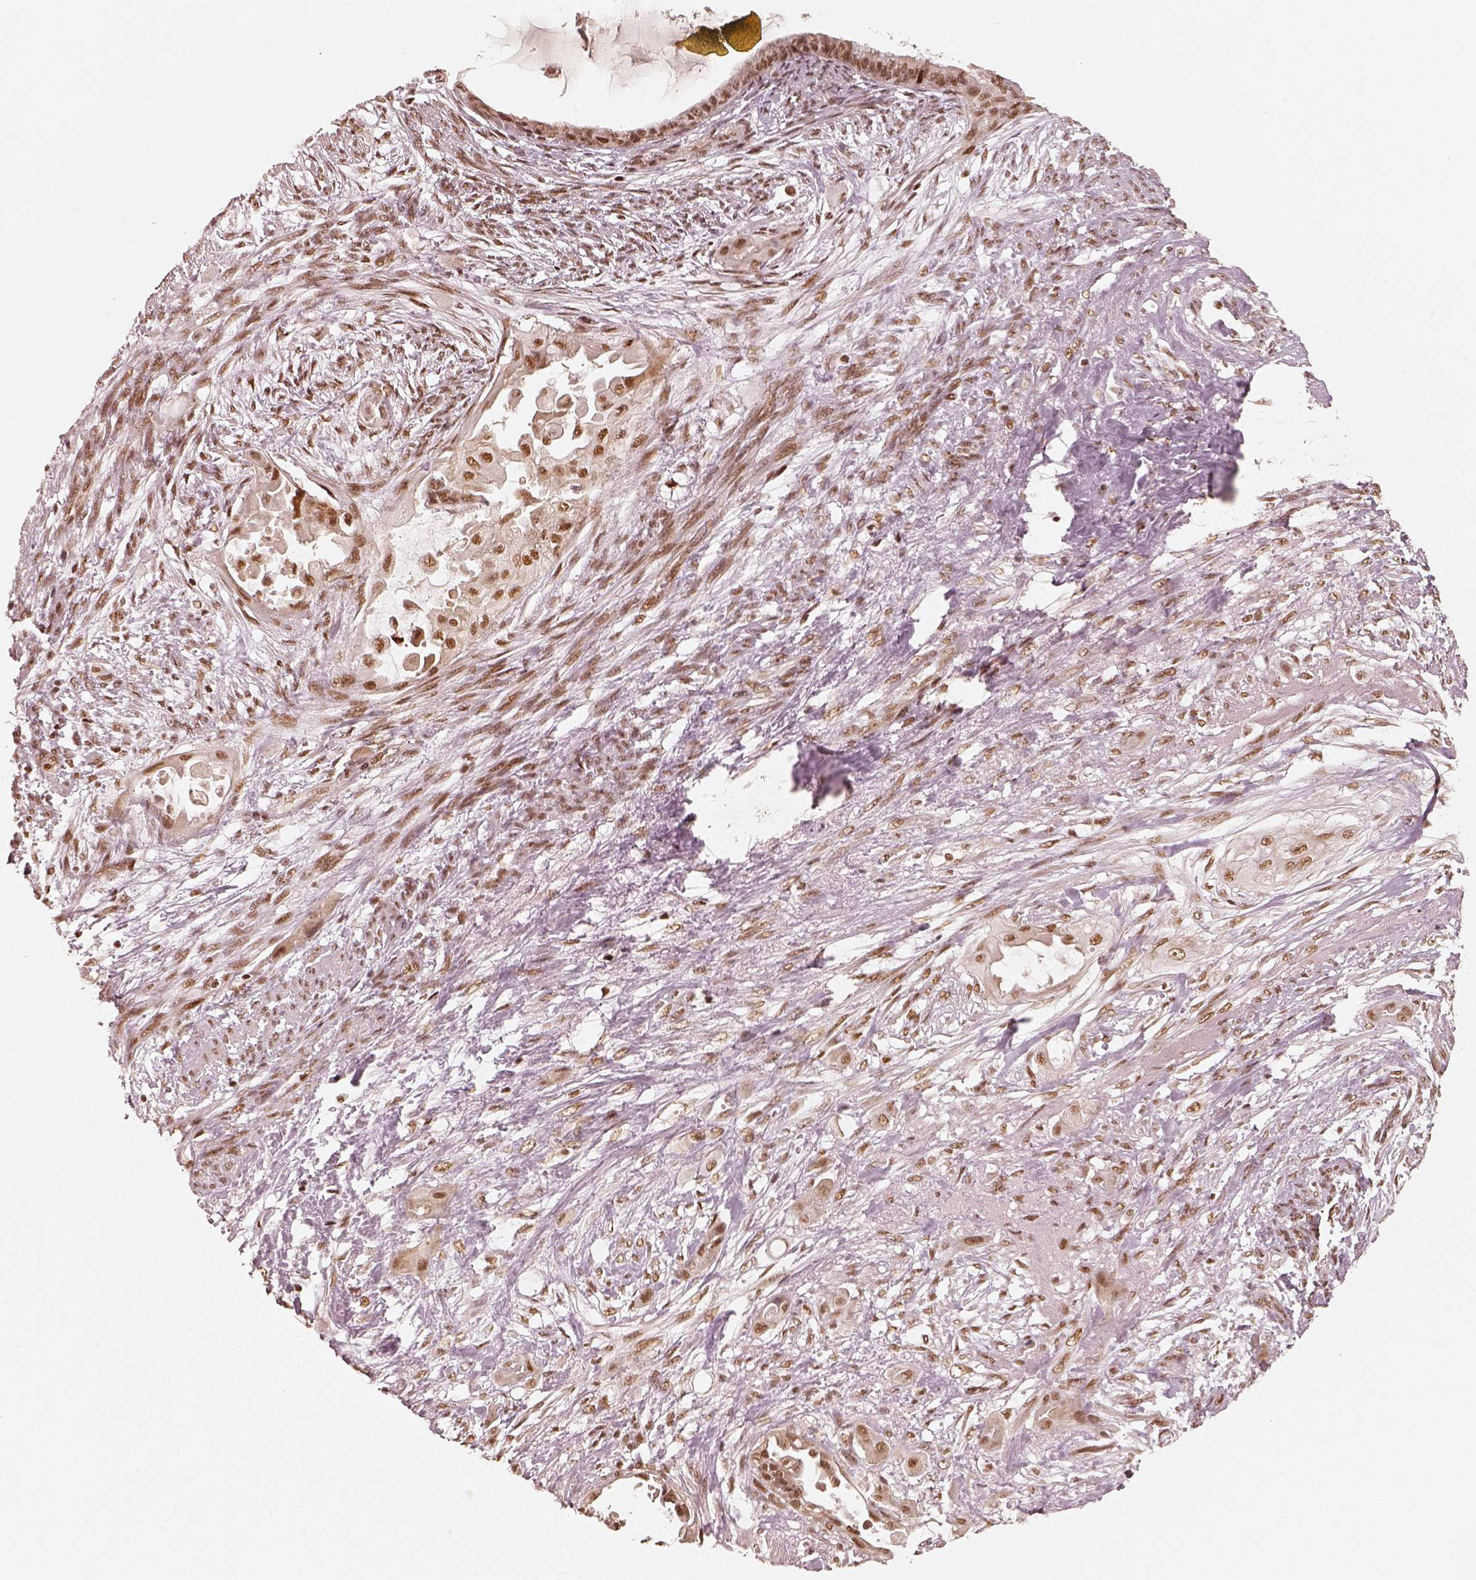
{"staining": {"intensity": "strong", "quantity": ">75%", "location": "nuclear"}, "tissue": "endometrial cancer", "cell_type": "Tumor cells", "image_type": "cancer", "snomed": [{"axis": "morphology", "description": "Adenocarcinoma, NOS"}, {"axis": "topography", "description": "Endometrium"}], "caption": "Immunohistochemical staining of human endometrial adenocarcinoma demonstrates high levels of strong nuclear protein positivity in approximately >75% of tumor cells. (Brightfield microscopy of DAB IHC at high magnification).", "gene": "GMEB2", "patient": {"sex": "female", "age": 86}}